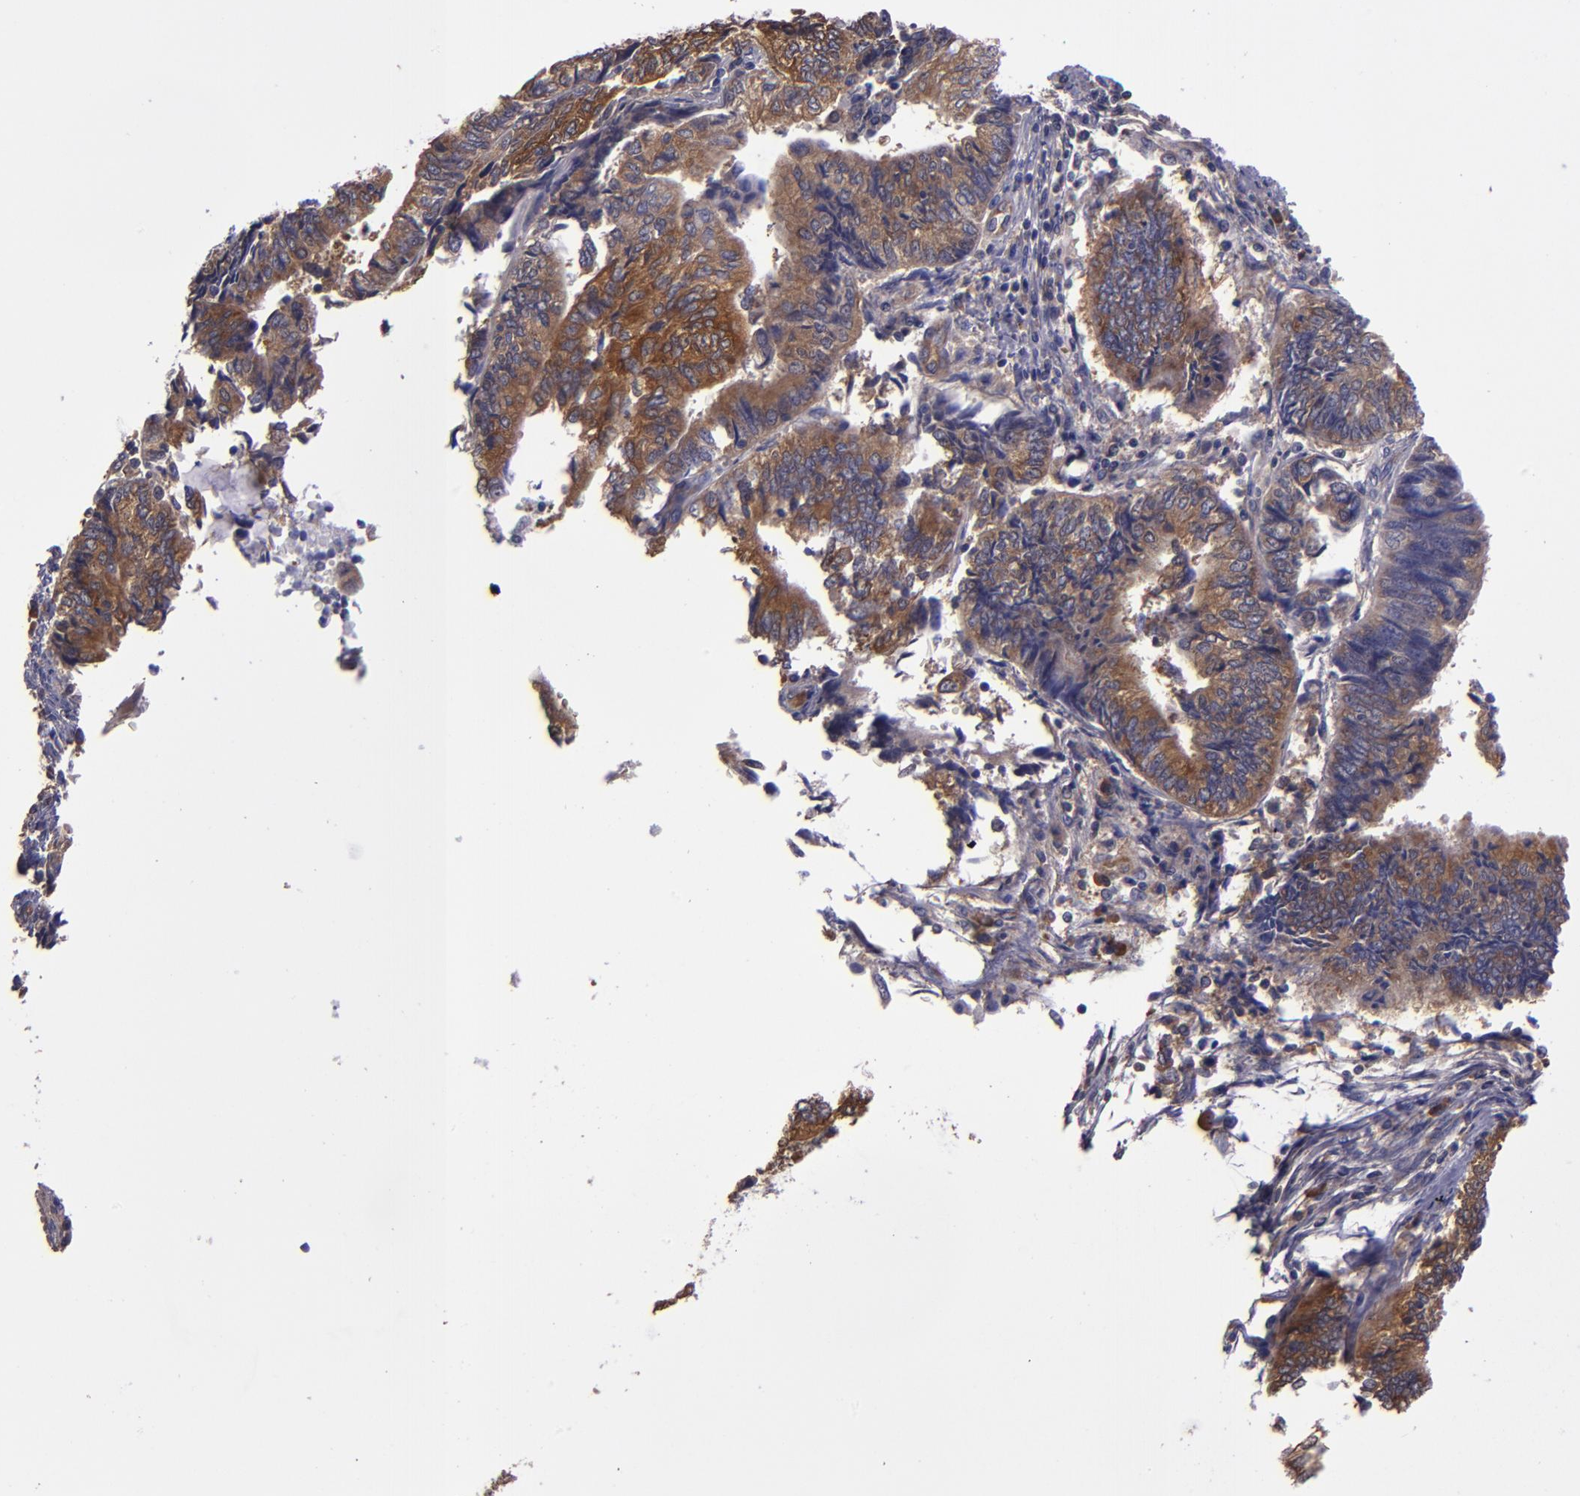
{"staining": {"intensity": "moderate", "quantity": "25%-75%", "location": "cytoplasmic/membranous"}, "tissue": "endometrial cancer", "cell_type": "Tumor cells", "image_type": "cancer", "snomed": [{"axis": "morphology", "description": "Adenocarcinoma, NOS"}, {"axis": "topography", "description": "Uterus"}, {"axis": "topography", "description": "Endometrium"}], "caption": "Tumor cells reveal moderate cytoplasmic/membranous expression in approximately 25%-75% of cells in endometrial cancer (adenocarcinoma).", "gene": "CARS1", "patient": {"sex": "female", "age": 70}}